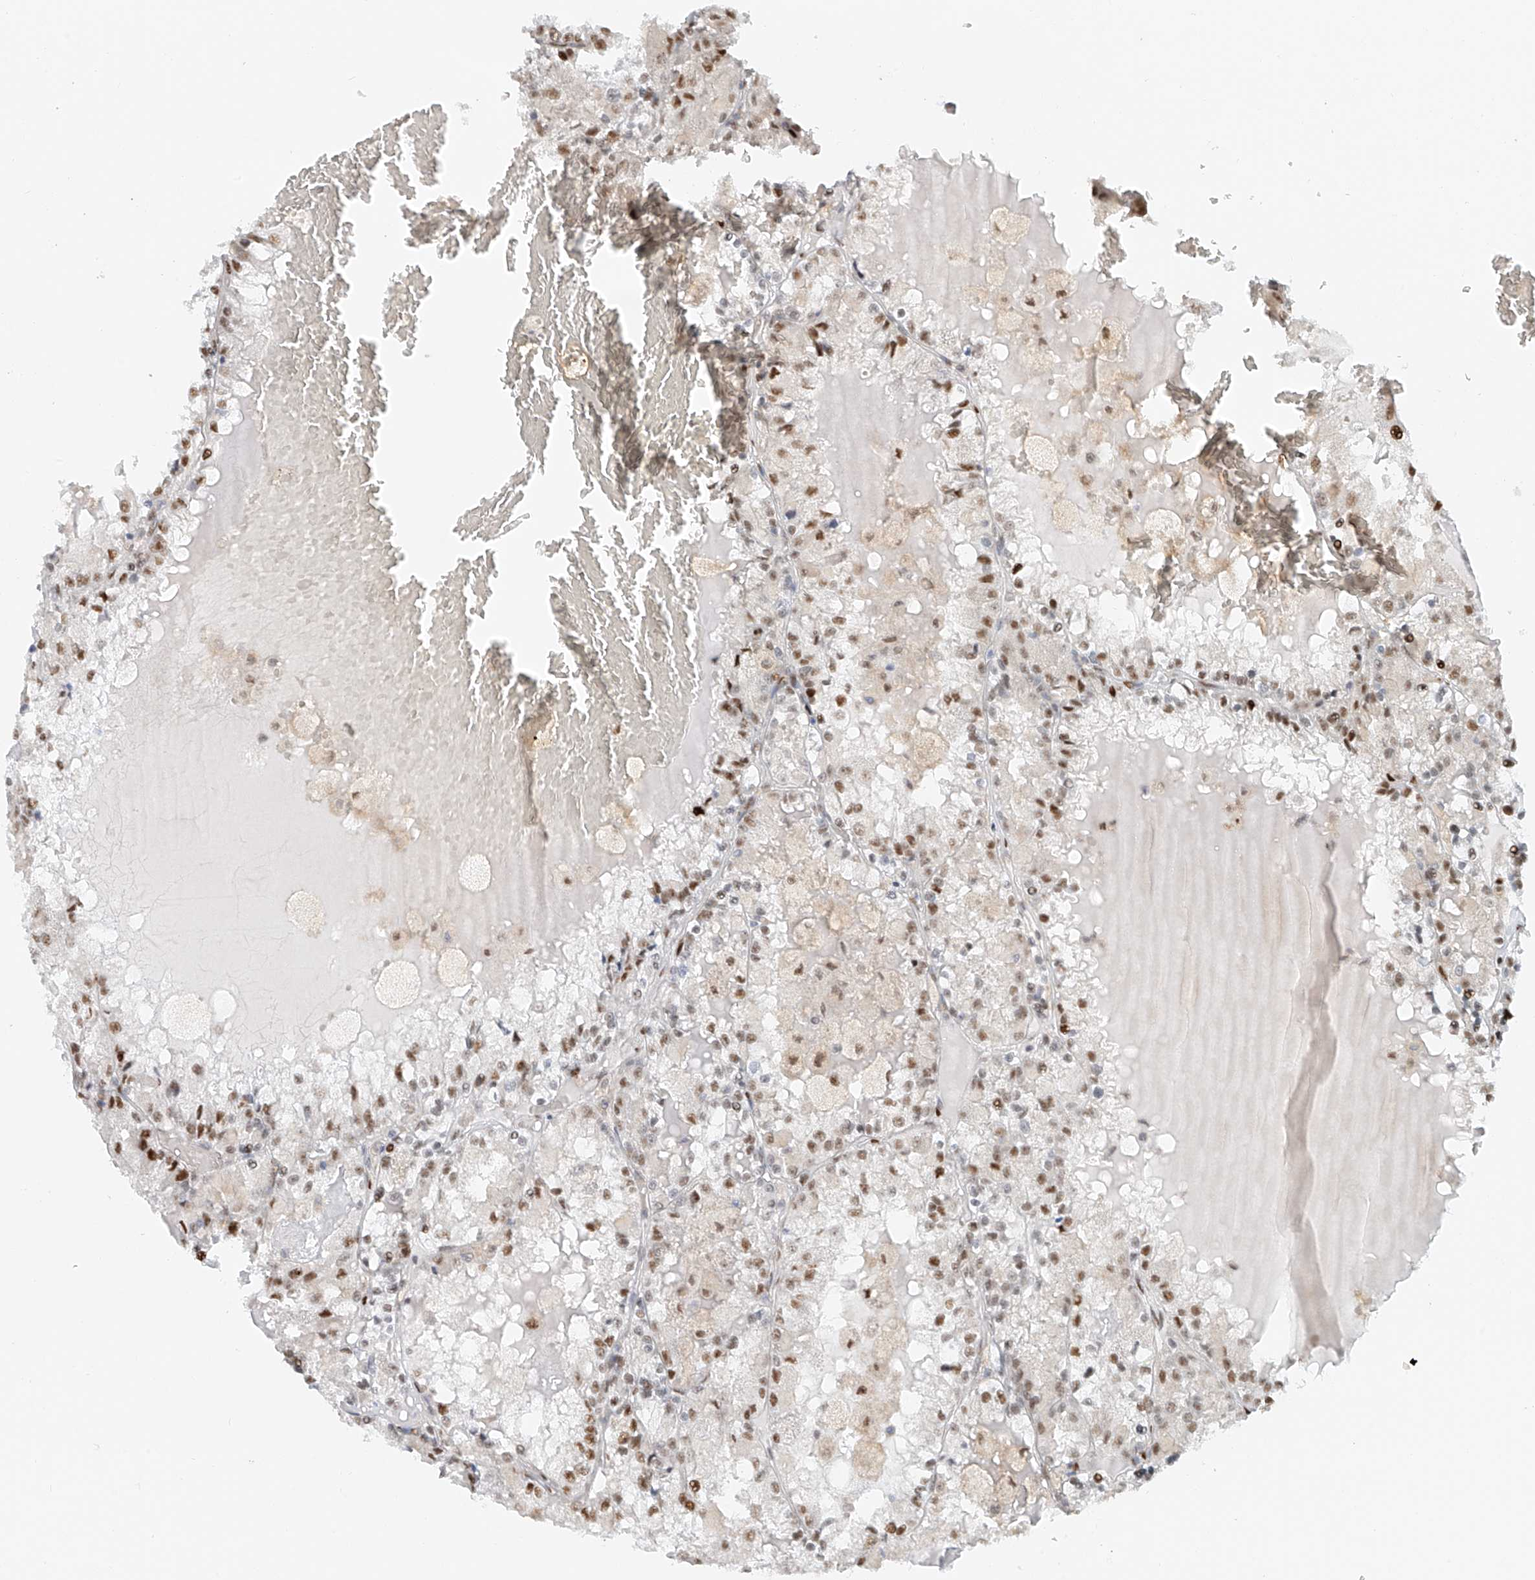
{"staining": {"intensity": "moderate", "quantity": ">75%", "location": "nuclear"}, "tissue": "renal cancer", "cell_type": "Tumor cells", "image_type": "cancer", "snomed": [{"axis": "morphology", "description": "Adenocarcinoma, NOS"}, {"axis": "topography", "description": "Kidney"}], "caption": "A high-resolution photomicrograph shows IHC staining of renal adenocarcinoma, which reveals moderate nuclear positivity in about >75% of tumor cells.", "gene": "ZNF514", "patient": {"sex": "female", "age": 56}}